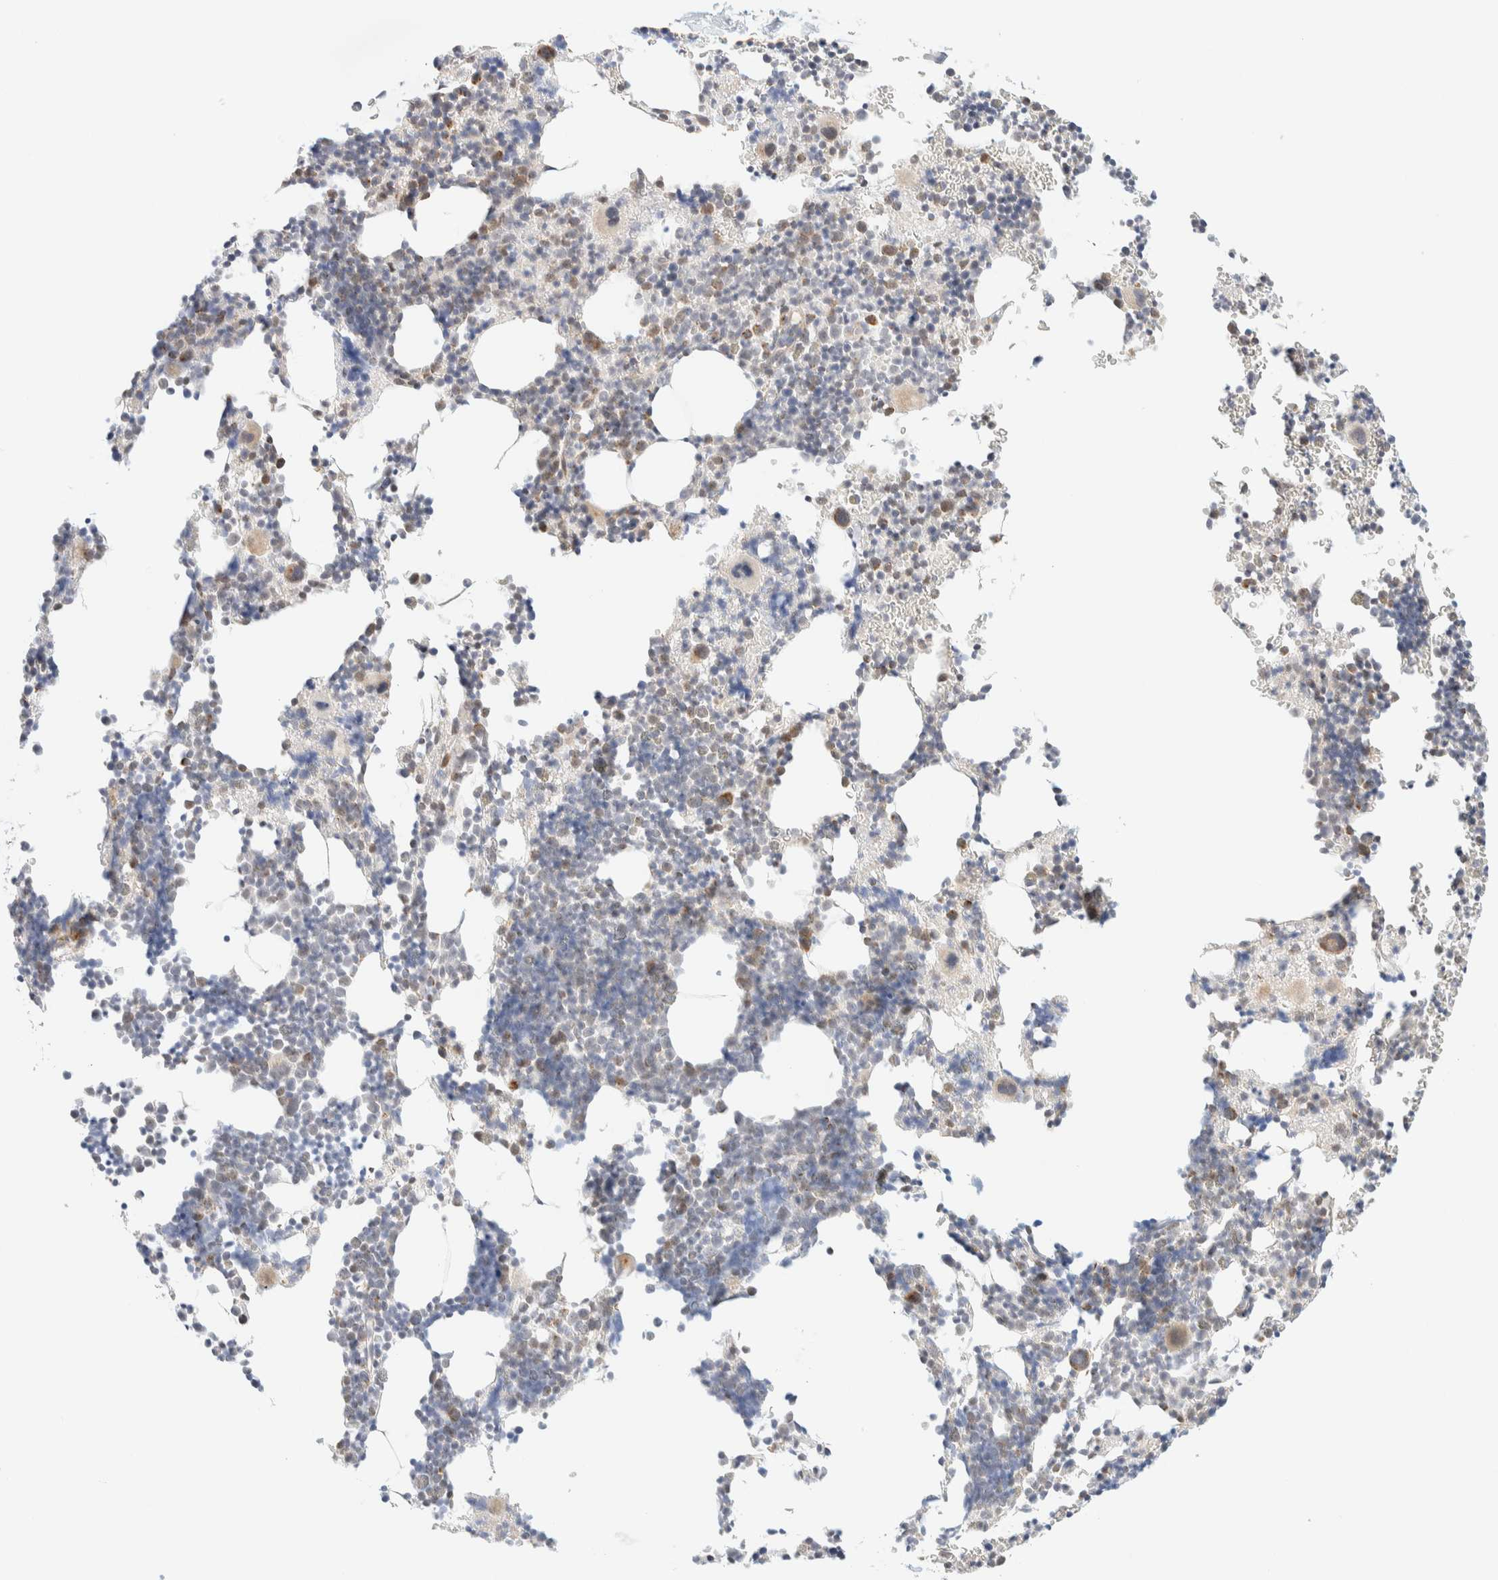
{"staining": {"intensity": "weak", "quantity": "25%-75%", "location": "cytoplasmic/membranous"}, "tissue": "bone marrow", "cell_type": "Hematopoietic cells", "image_type": "normal", "snomed": [{"axis": "morphology", "description": "Normal tissue, NOS"}, {"axis": "morphology", "description": "Inflammation, NOS"}, {"axis": "topography", "description": "Bone marrow"}], "caption": "A brown stain labels weak cytoplasmic/membranous expression of a protein in hematopoietic cells of benign human bone marrow. (Stains: DAB (3,3'-diaminobenzidine) in brown, nuclei in blue, Microscopy: brightfield microscopy at high magnification).", "gene": "PPM1K", "patient": {"sex": "male", "age": 31}}